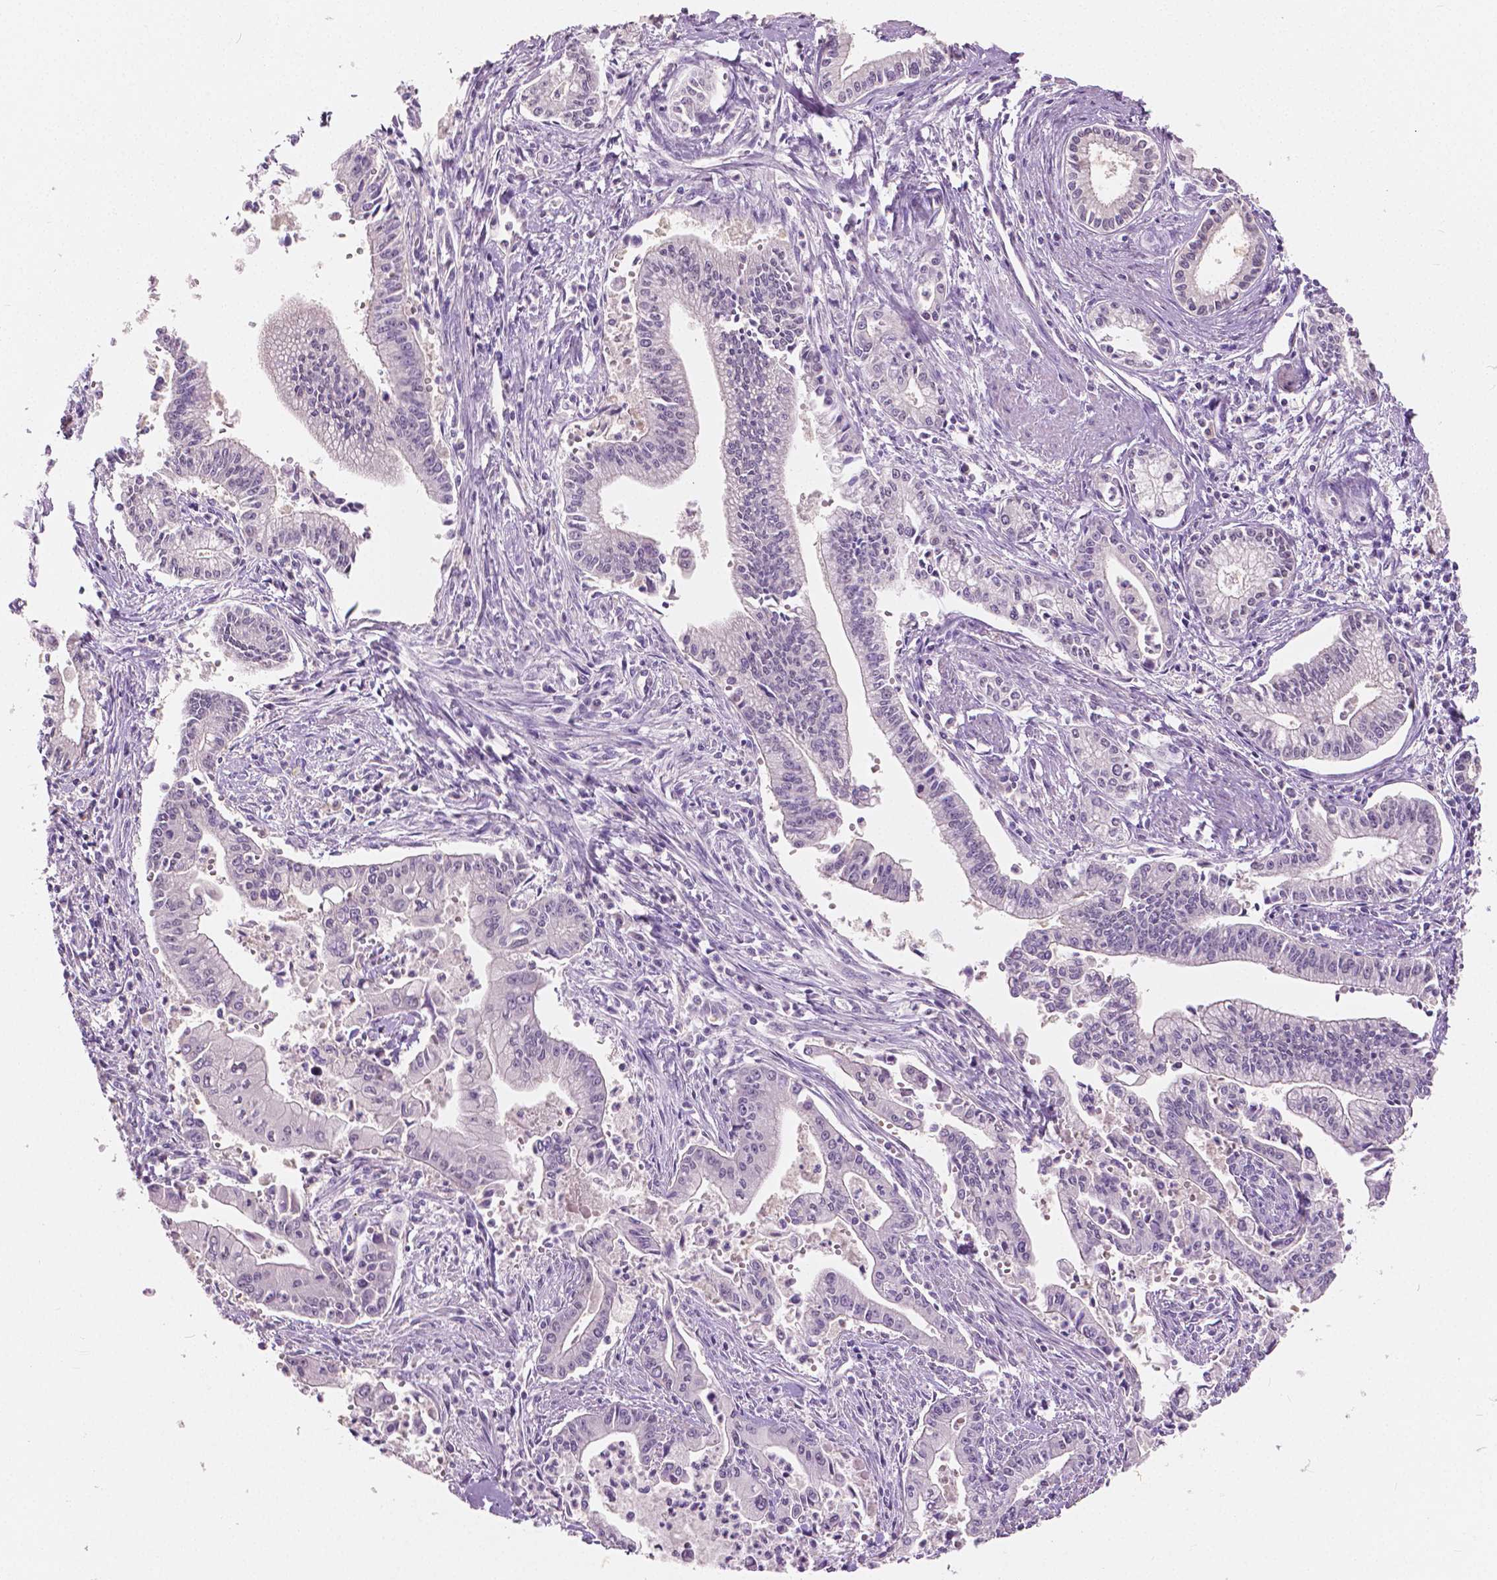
{"staining": {"intensity": "negative", "quantity": "none", "location": "none"}, "tissue": "pancreatic cancer", "cell_type": "Tumor cells", "image_type": "cancer", "snomed": [{"axis": "morphology", "description": "Adenocarcinoma, NOS"}, {"axis": "topography", "description": "Pancreas"}], "caption": "Pancreatic cancer stained for a protein using immunohistochemistry (IHC) demonstrates no staining tumor cells.", "gene": "TKFC", "patient": {"sex": "female", "age": 65}}